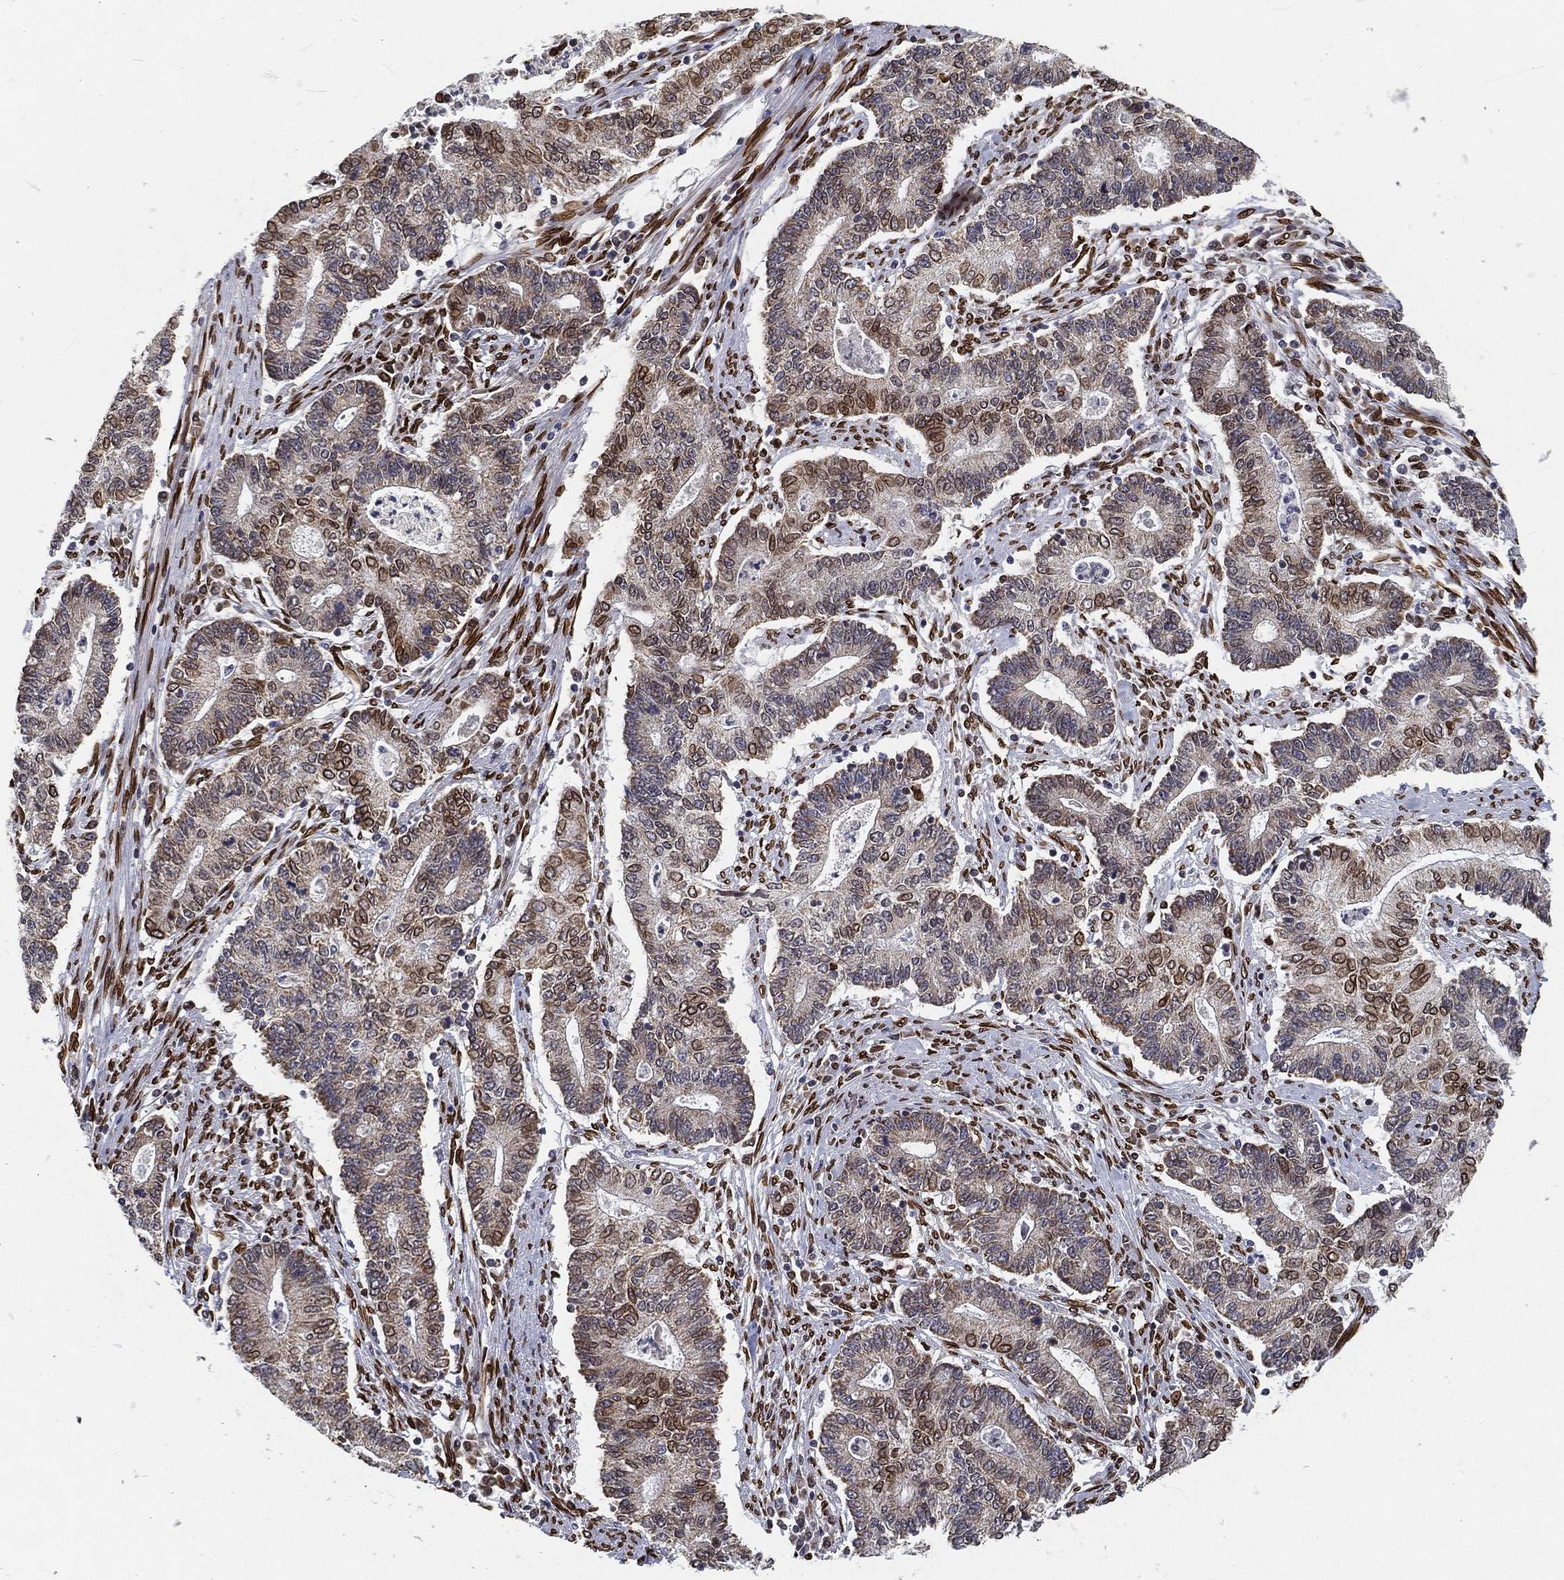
{"staining": {"intensity": "strong", "quantity": "25%-75%", "location": "cytoplasmic/membranous,nuclear"}, "tissue": "endometrial cancer", "cell_type": "Tumor cells", "image_type": "cancer", "snomed": [{"axis": "morphology", "description": "Adenocarcinoma, NOS"}, {"axis": "topography", "description": "Uterus"}, {"axis": "topography", "description": "Endometrium"}], "caption": "Protein staining demonstrates strong cytoplasmic/membranous and nuclear expression in about 25%-75% of tumor cells in endometrial cancer (adenocarcinoma).", "gene": "PALB2", "patient": {"sex": "female", "age": 54}}